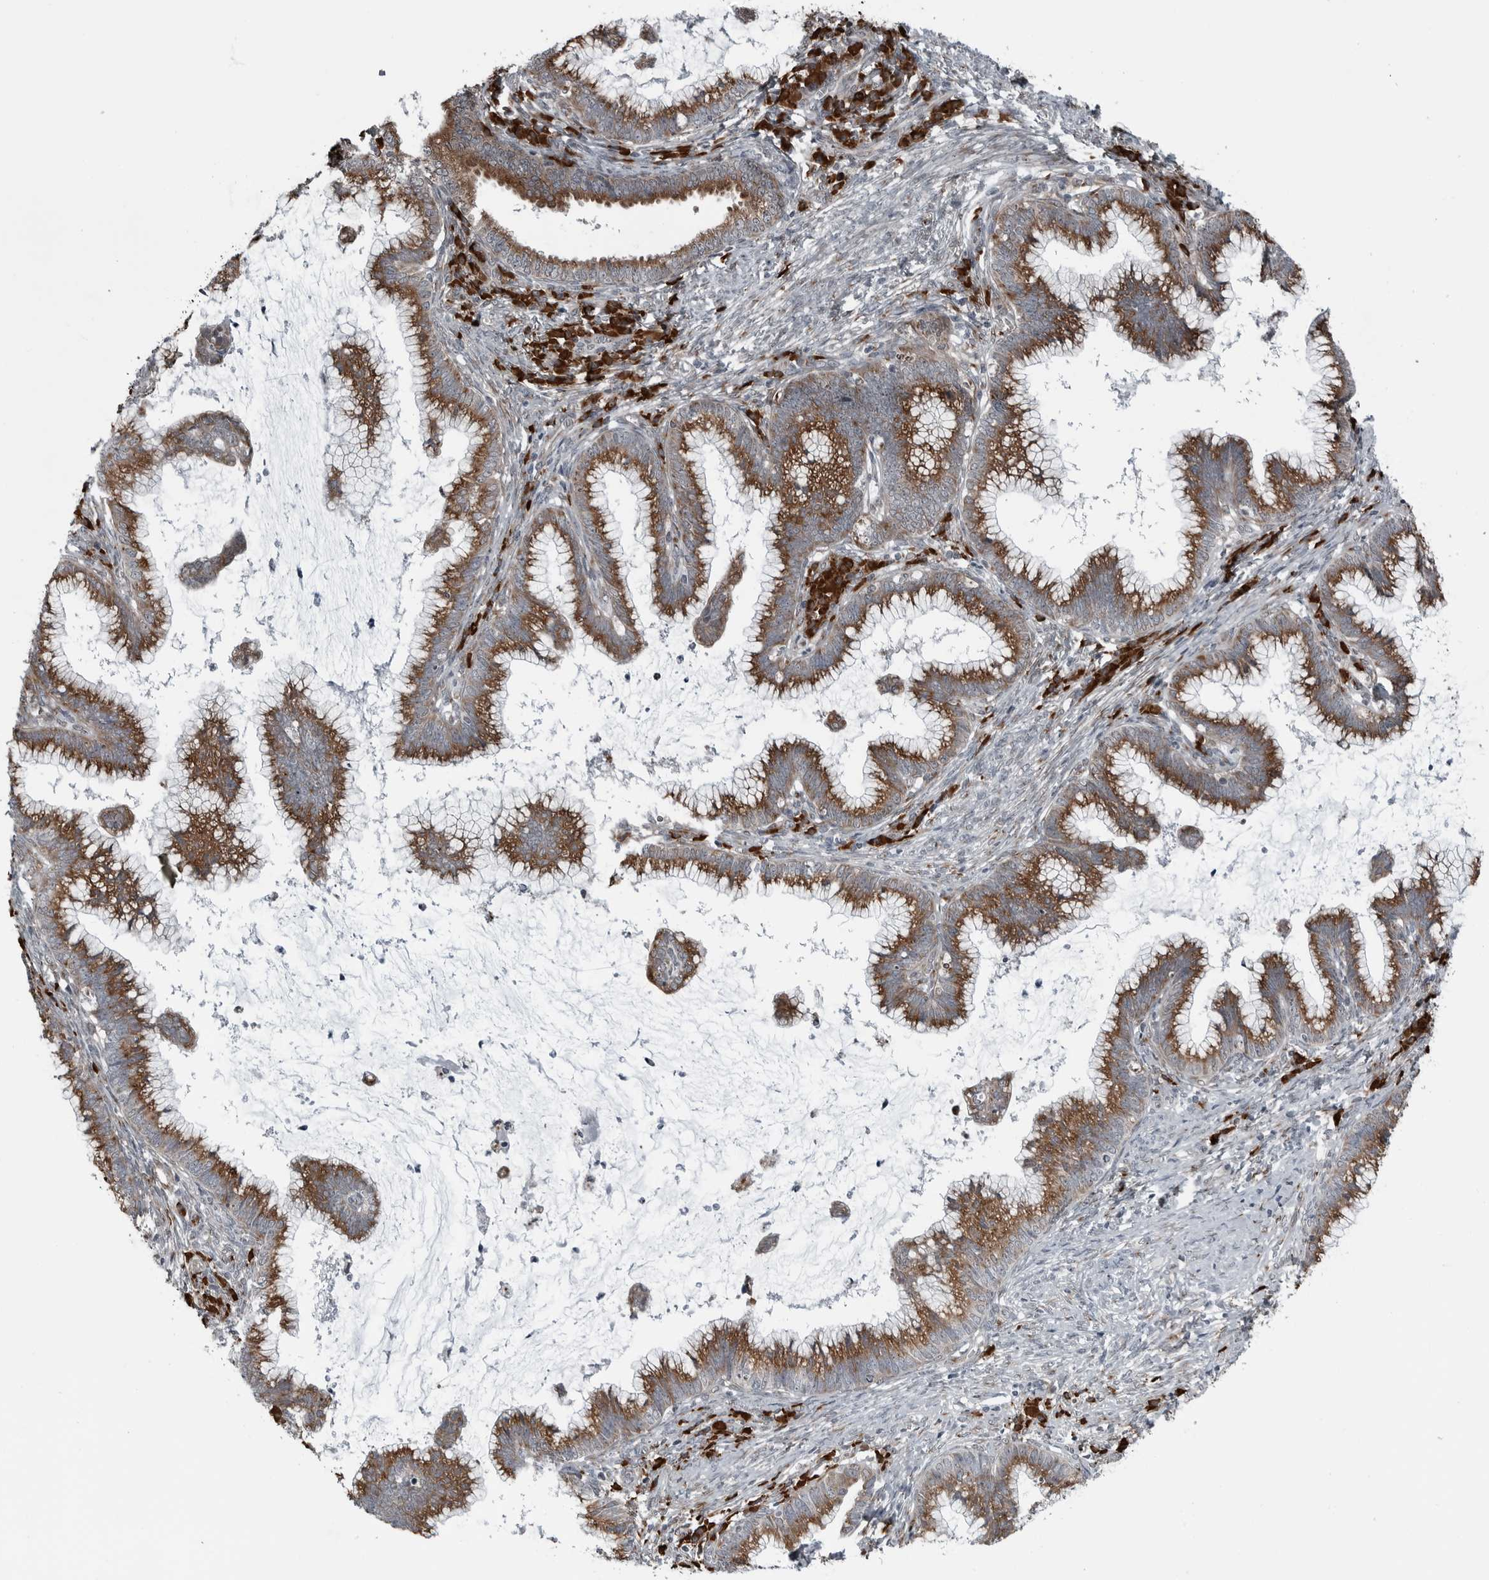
{"staining": {"intensity": "moderate", "quantity": ">75%", "location": "cytoplasmic/membranous"}, "tissue": "cervical cancer", "cell_type": "Tumor cells", "image_type": "cancer", "snomed": [{"axis": "morphology", "description": "Adenocarcinoma, NOS"}, {"axis": "topography", "description": "Cervix"}], "caption": "Cervical cancer (adenocarcinoma) tissue reveals moderate cytoplasmic/membranous staining in about >75% of tumor cells", "gene": "CEP85", "patient": {"sex": "female", "age": 36}}